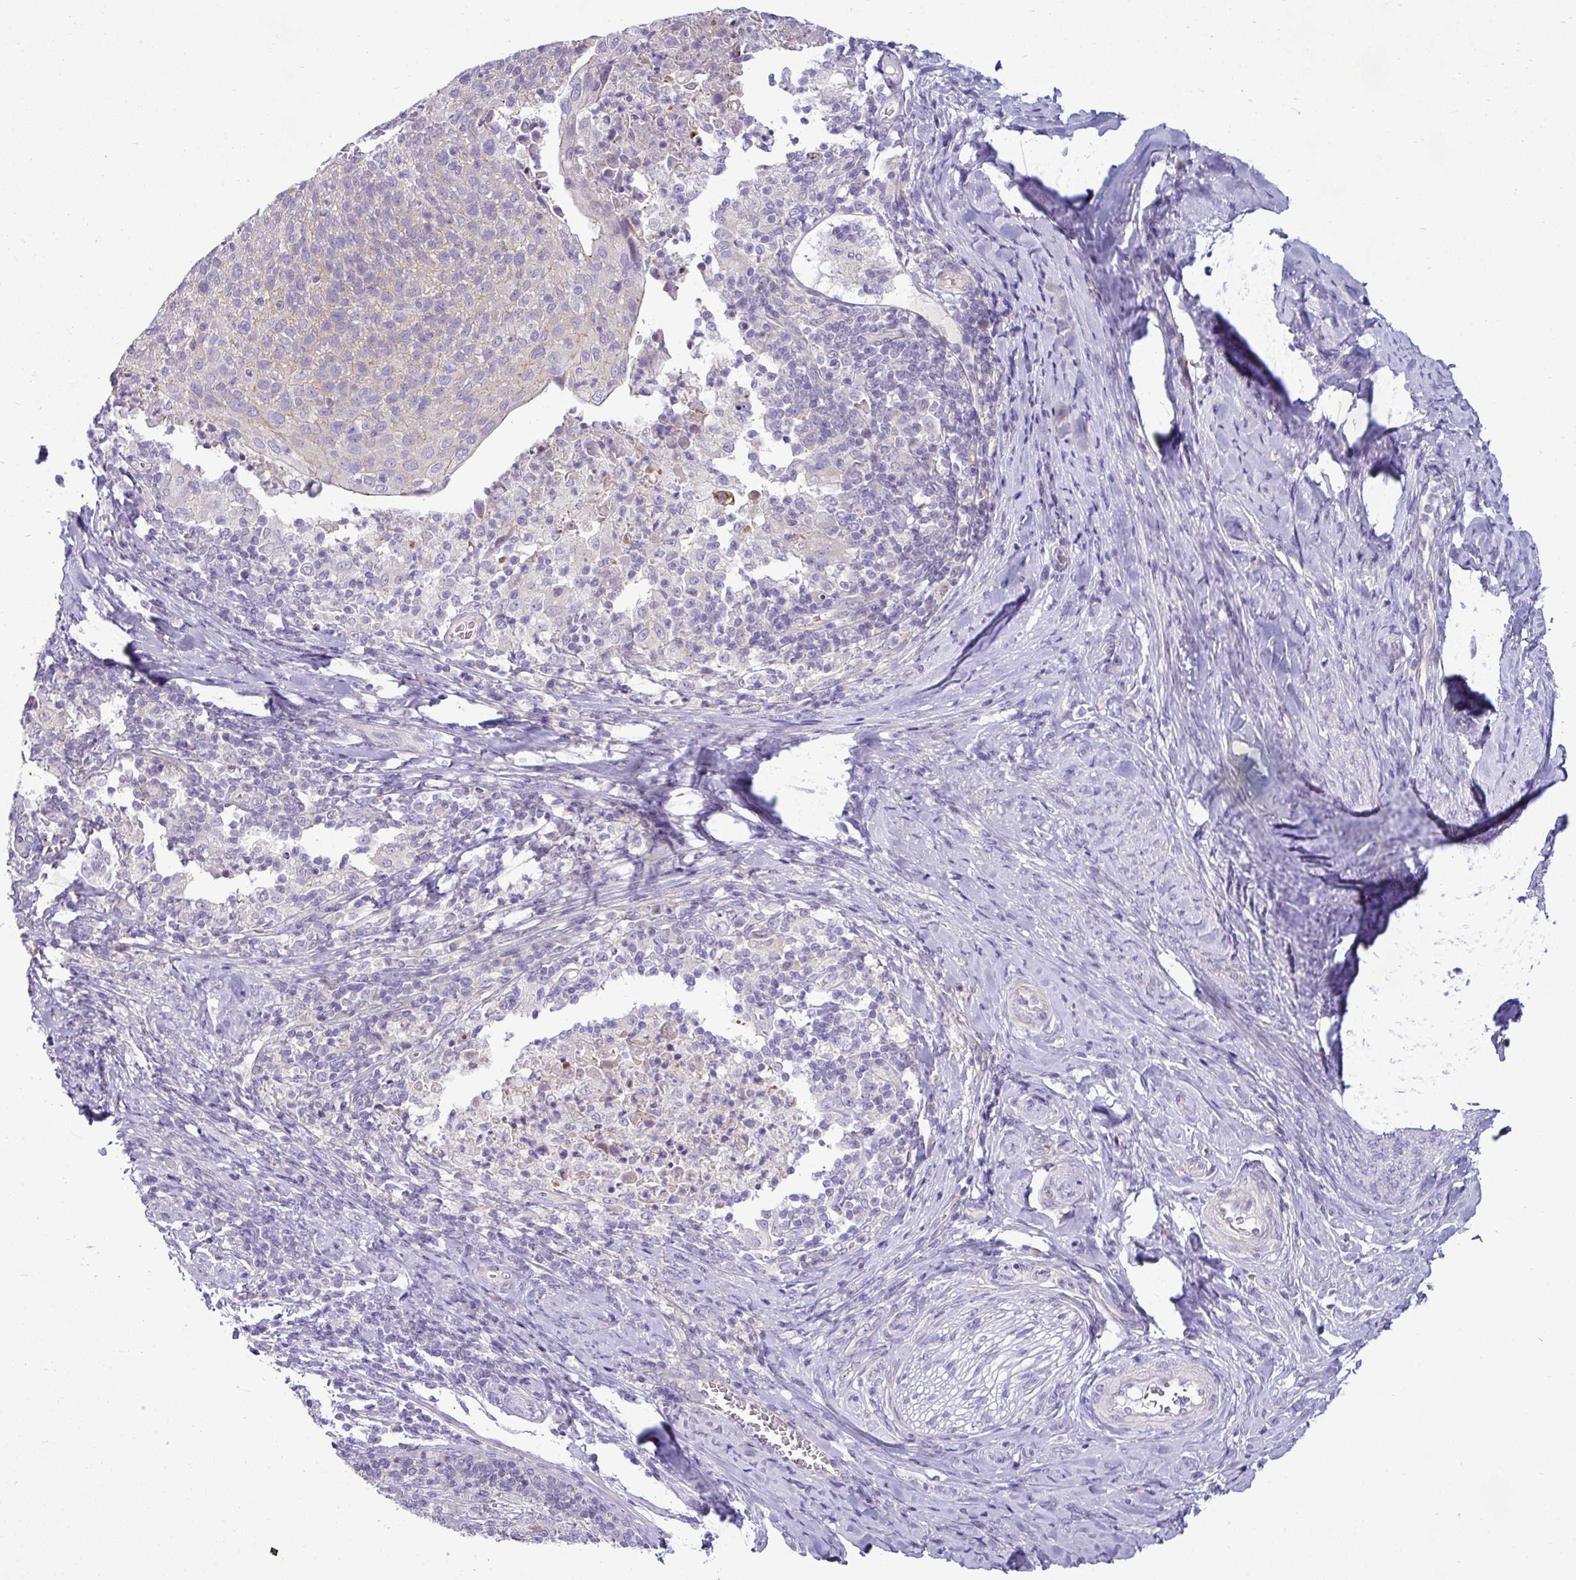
{"staining": {"intensity": "negative", "quantity": "none", "location": "none"}, "tissue": "cervical cancer", "cell_type": "Tumor cells", "image_type": "cancer", "snomed": [{"axis": "morphology", "description": "Squamous cell carcinoma, NOS"}, {"axis": "topography", "description": "Cervix"}], "caption": "Immunohistochemistry histopathology image of human cervical squamous cell carcinoma stained for a protein (brown), which displays no staining in tumor cells.", "gene": "ACAP3", "patient": {"sex": "female", "age": 52}}